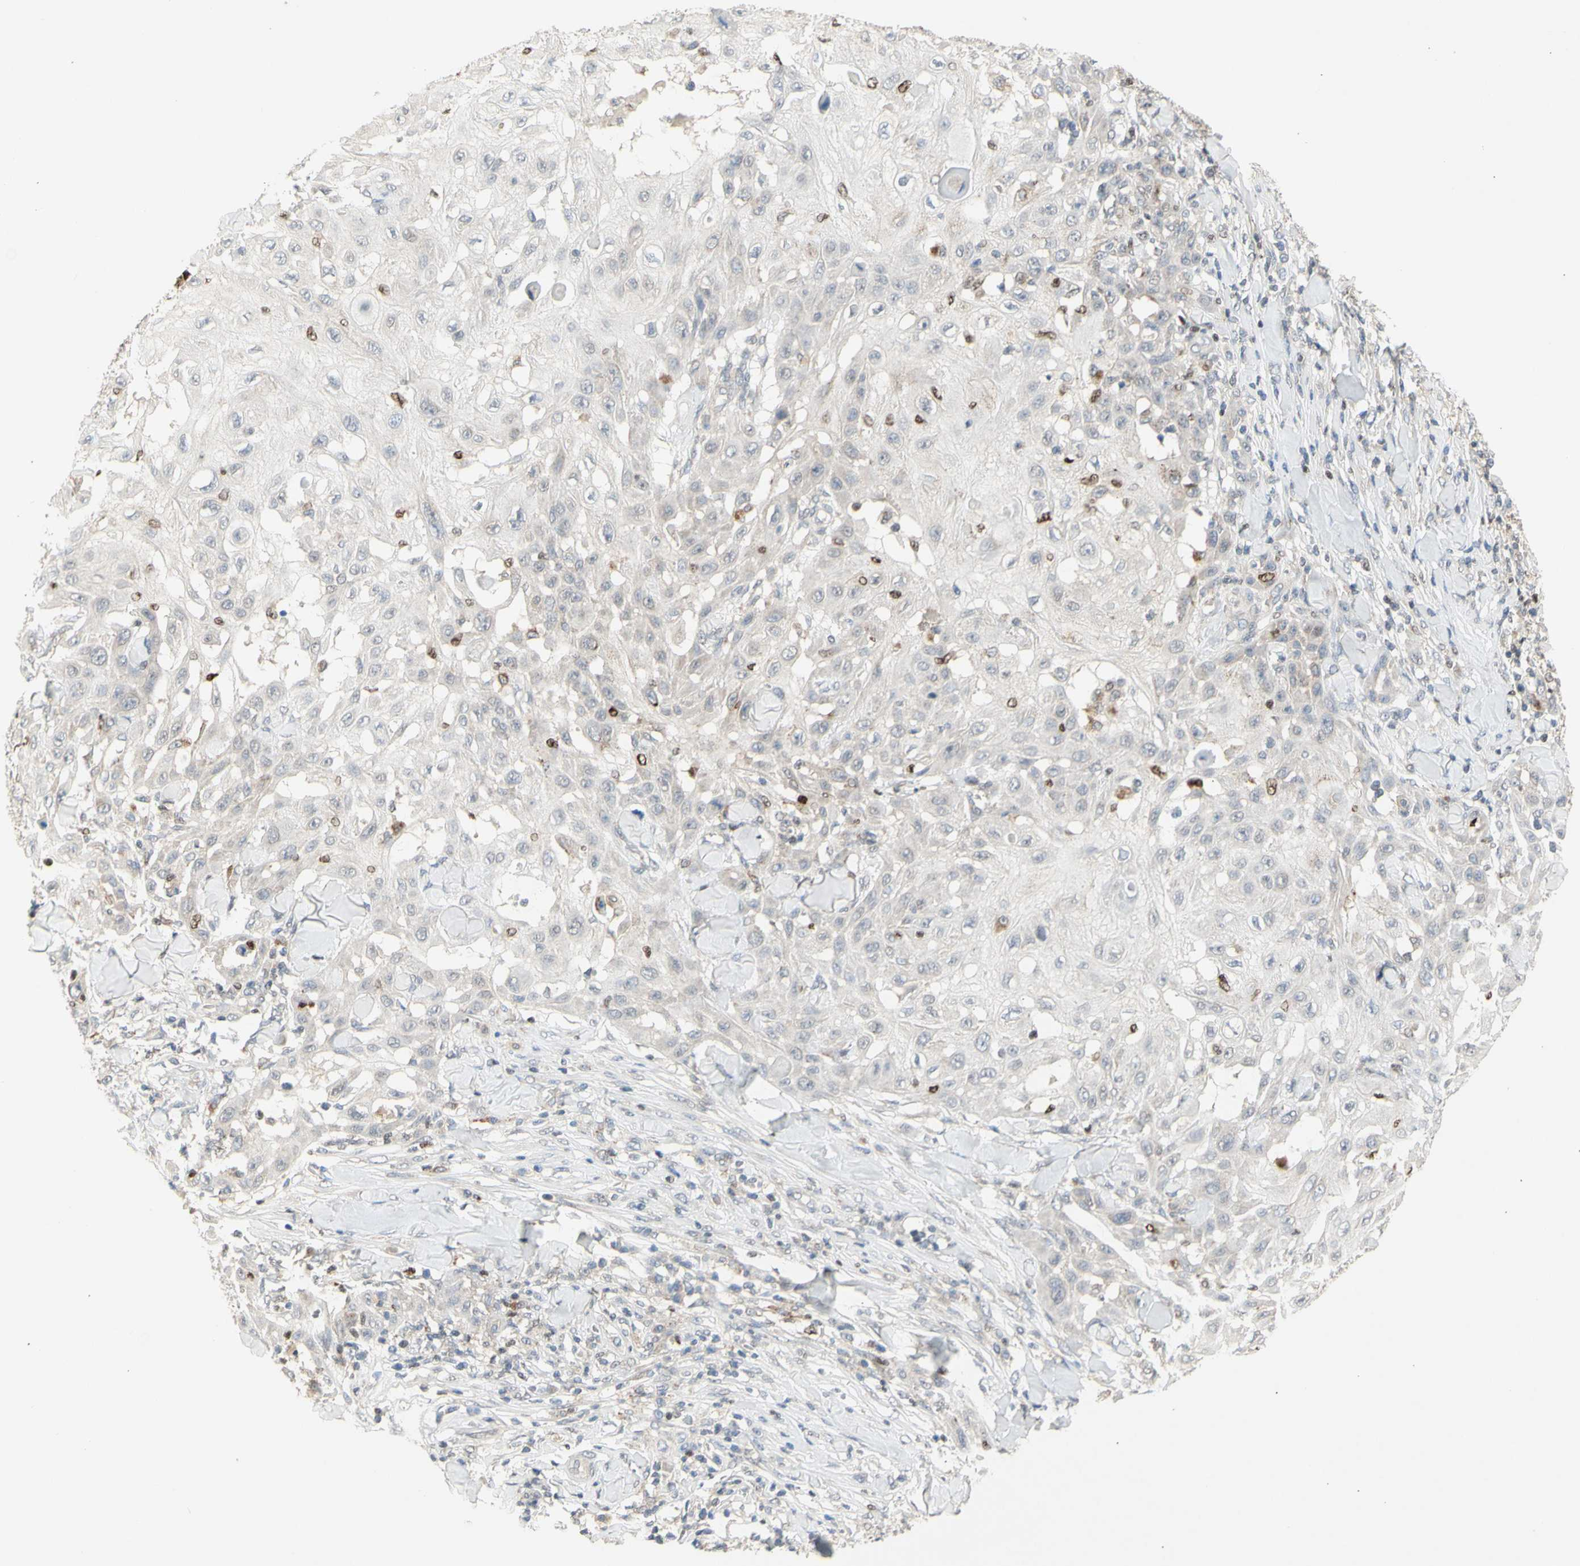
{"staining": {"intensity": "negative", "quantity": "none", "location": "none"}, "tissue": "skin cancer", "cell_type": "Tumor cells", "image_type": "cancer", "snomed": [{"axis": "morphology", "description": "Squamous cell carcinoma, NOS"}, {"axis": "topography", "description": "Skin"}], "caption": "Tumor cells are negative for brown protein staining in skin cancer (squamous cell carcinoma).", "gene": "NLRP1", "patient": {"sex": "male", "age": 24}}